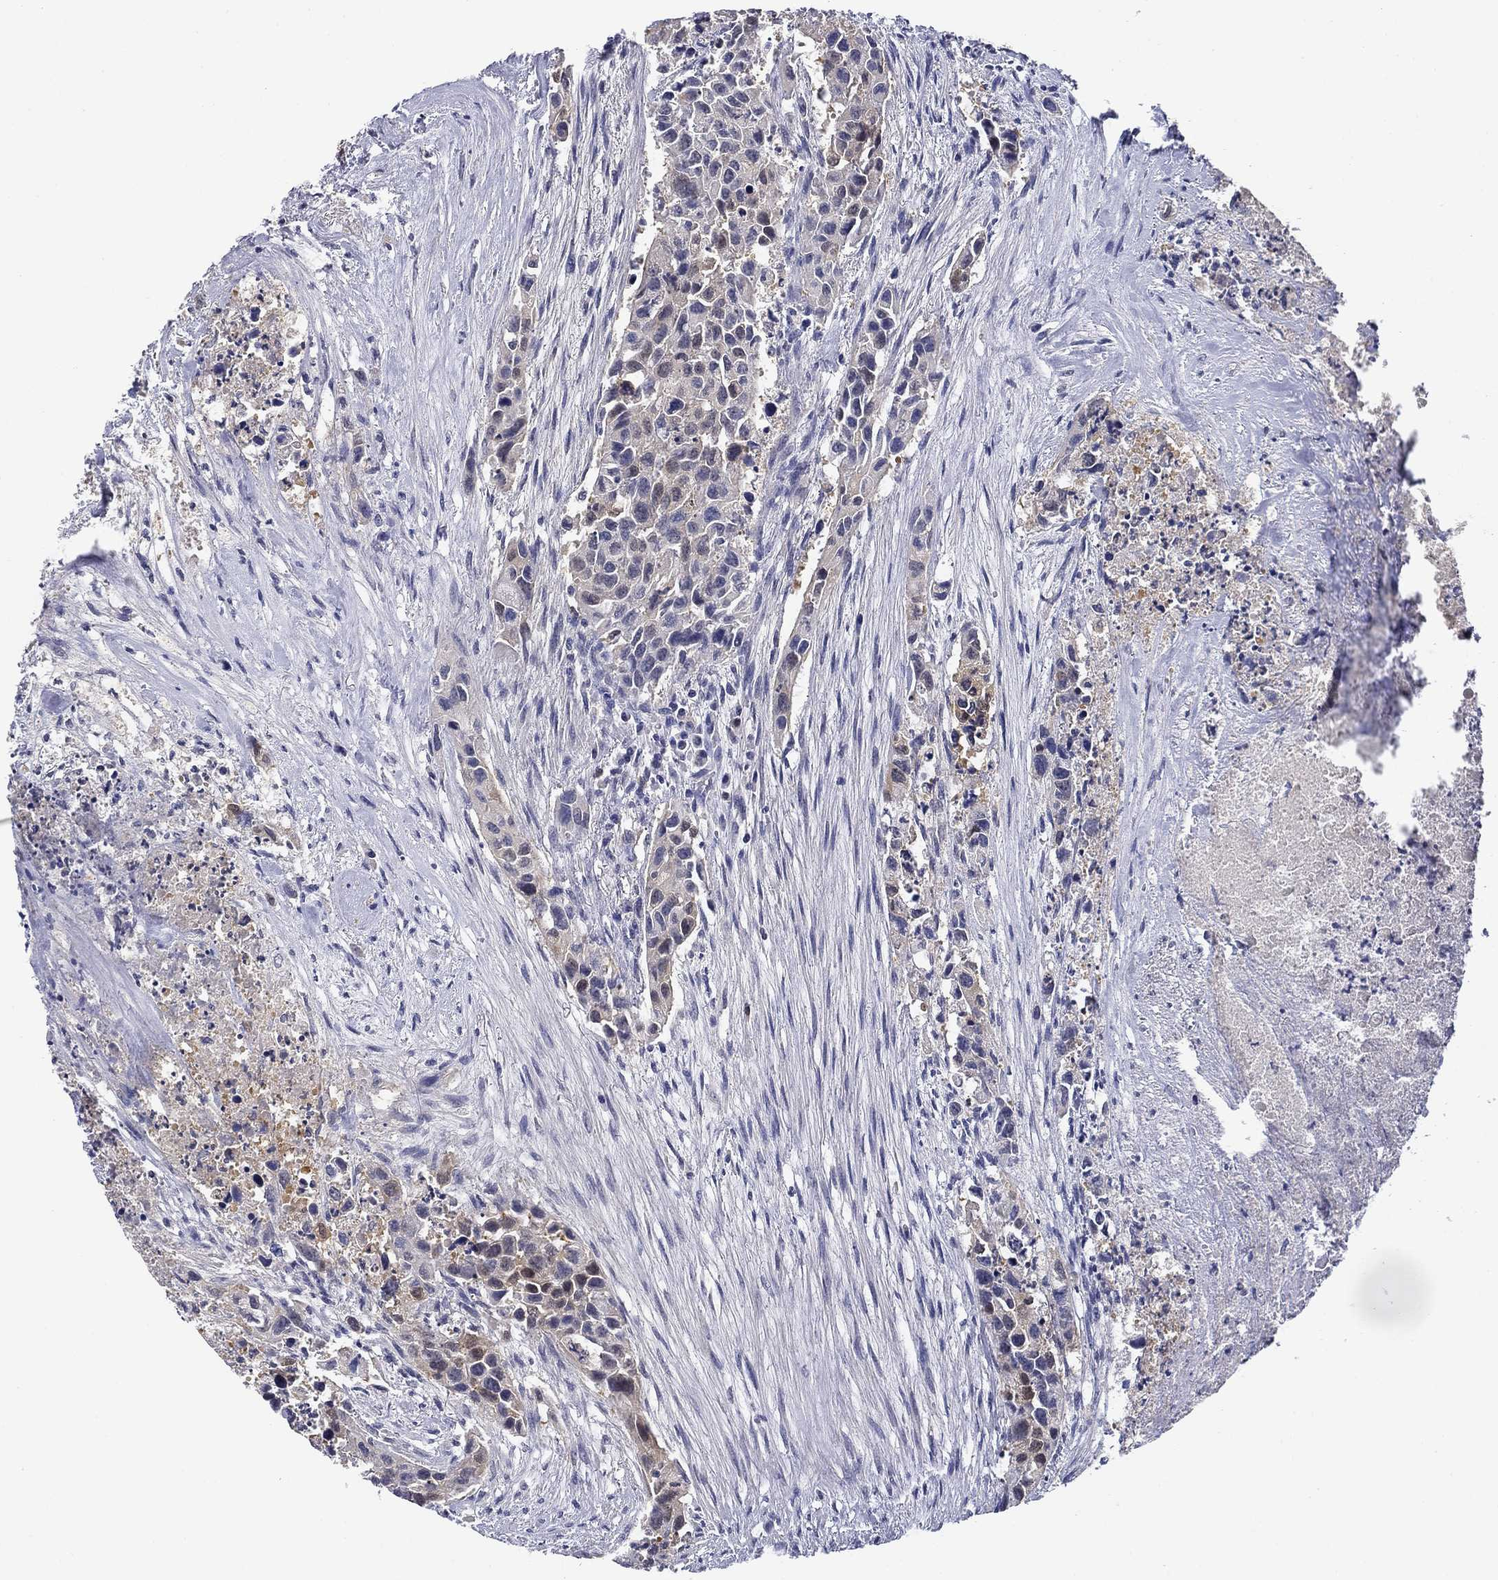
{"staining": {"intensity": "negative", "quantity": "none", "location": "none"}, "tissue": "urothelial cancer", "cell_type": "Tumor cells", "image_type": "cancer", "snomed": [{"axis": "morphology", "description": "Urothelial carcinoma, High grade"}, {"axis": "topography", "description": "Urinary bladder"}], "caption": "Human urothelial cancer stained for a protein using immunohistochemistry (IHC) shows no expression in tumor cells.", "gene": "DDTL", "patient": {"sex": "female", "age": 73}}